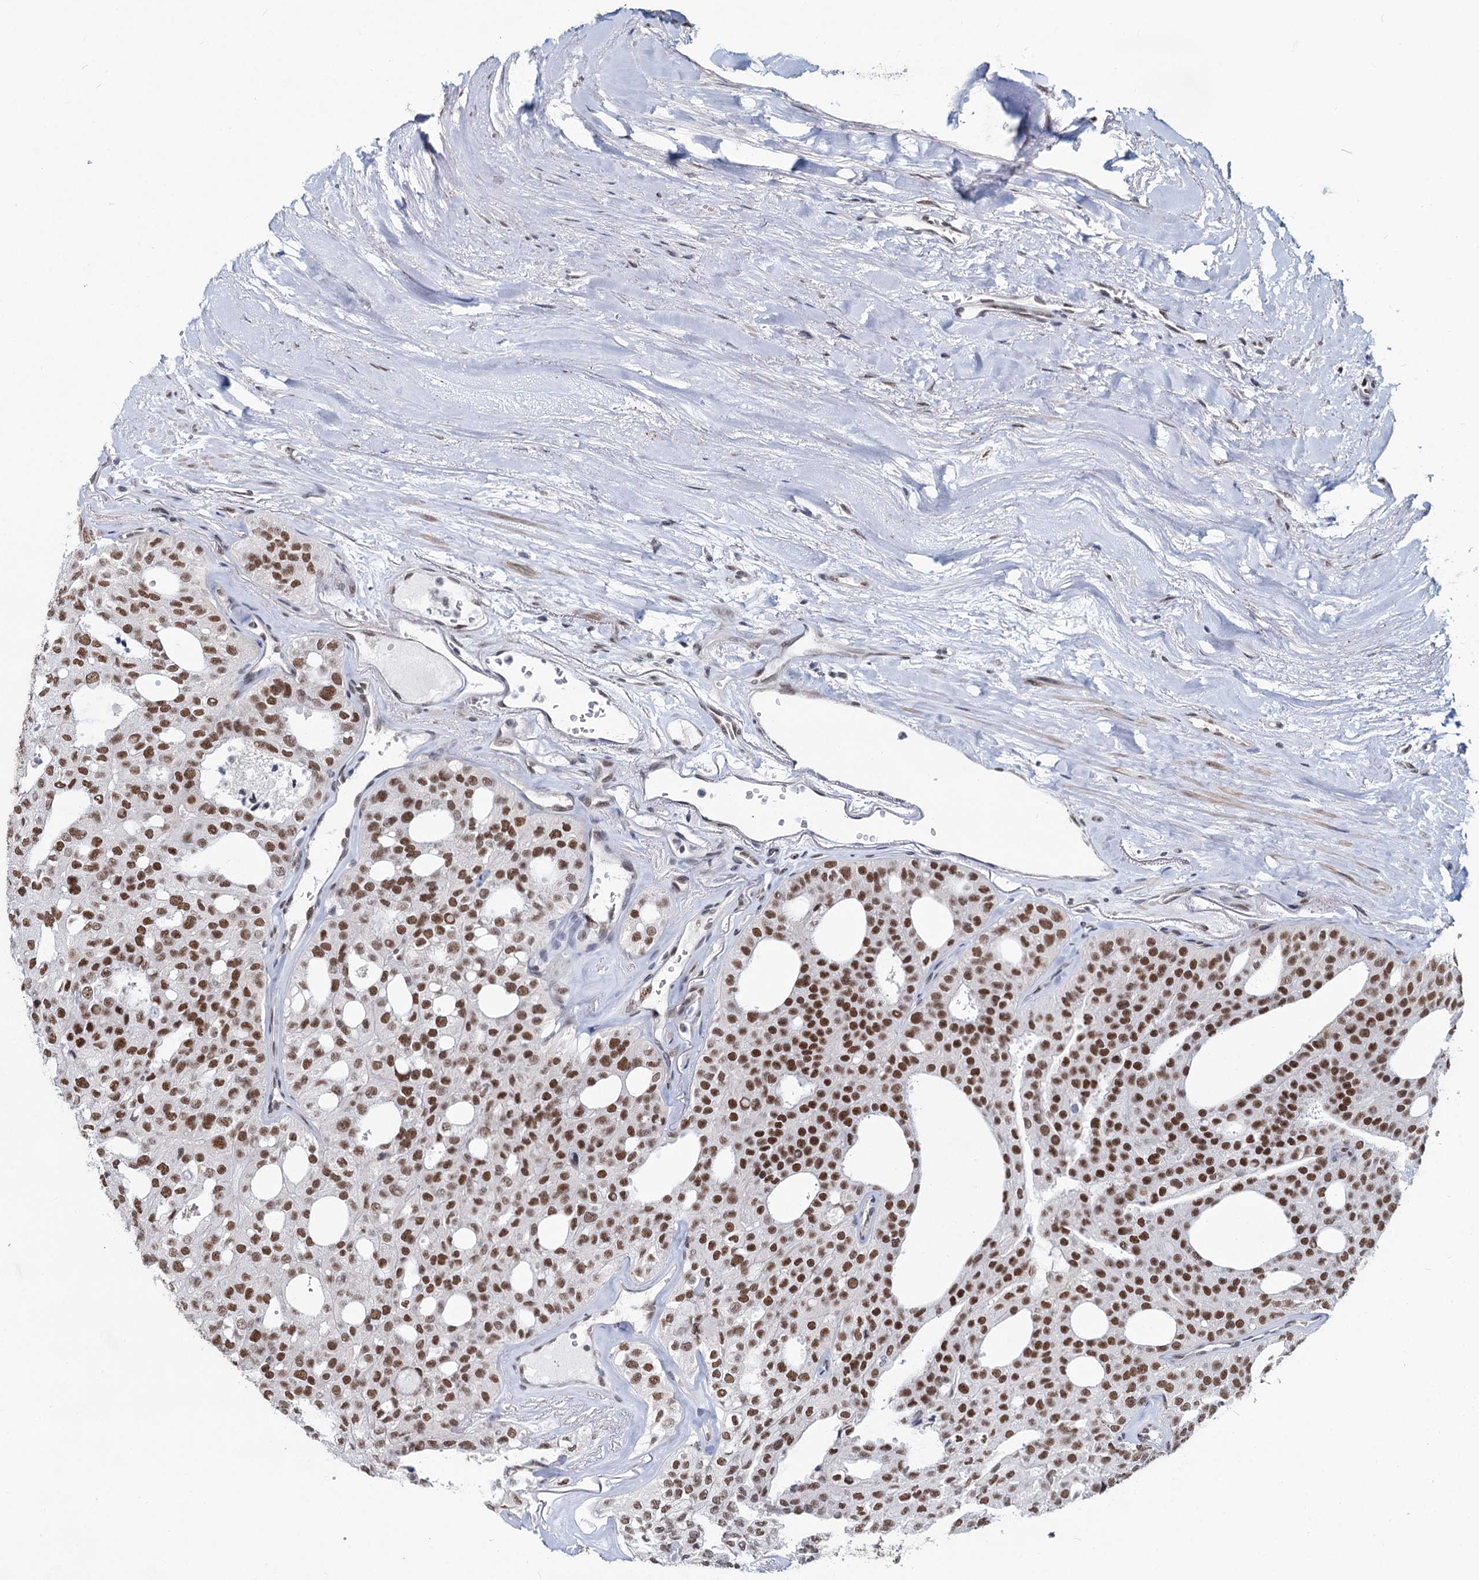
{"staining": {"intensity": "moderate", "quantity": ">75%", "location": "nuclear"}, "tissue": "thyroid cancer", "cell_type": "Tumor cells", "image_type": "cancer", "snomed": [{"axis": "morphology", "description": "Follicular adenoma carcinoma, NOS"}, {"axis": "topography", "description": "Thyroid gland"}], "caption": "The immunohistochemical stain shows moderate nuclear staining in tumor cells of thyroid cancer (follicular adenoma carcinoma) tissue.", "gene": "METTL14", "patient": {"sex": "male", "age": 75}}